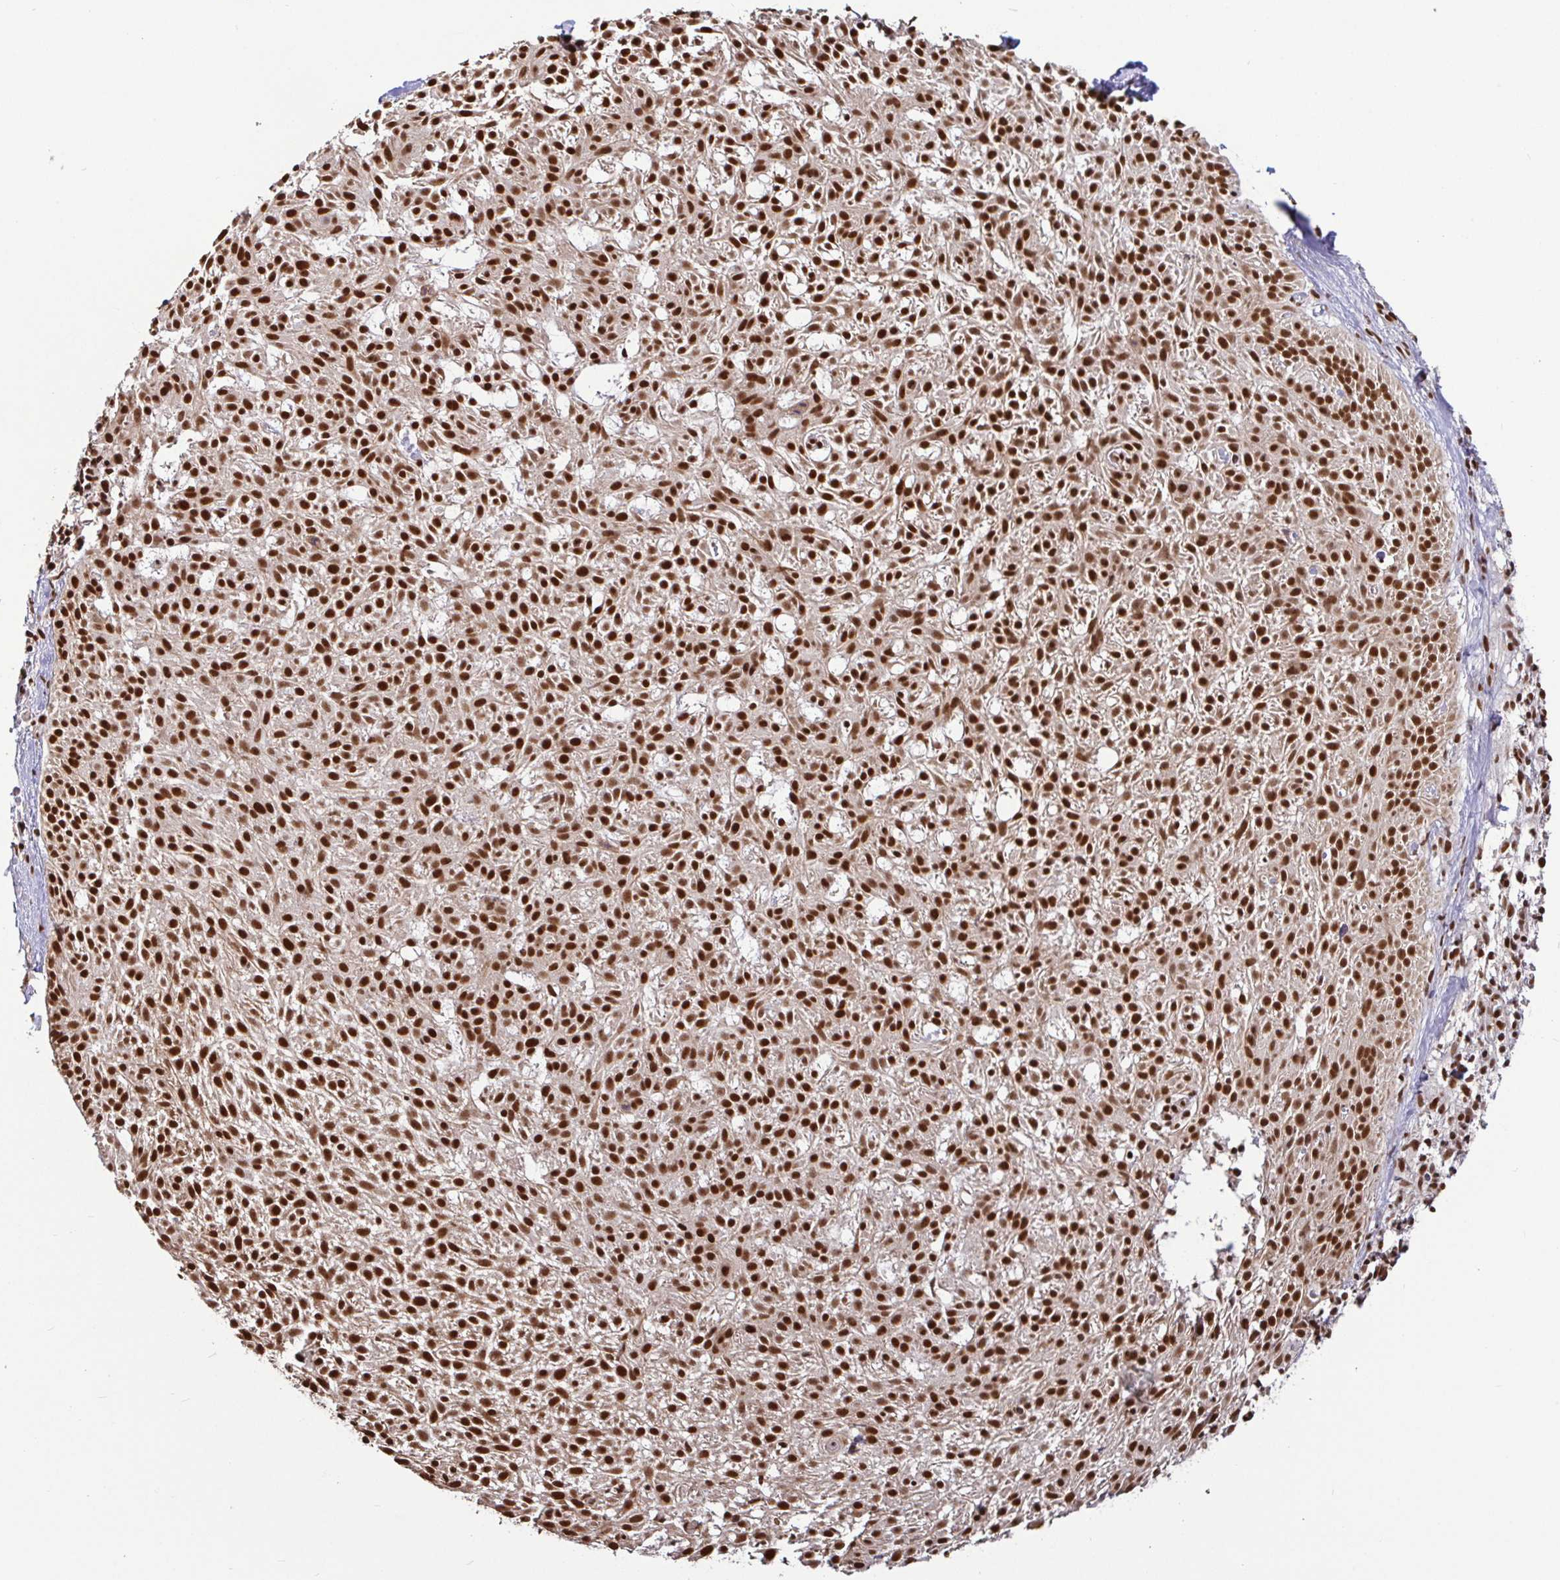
{"staining": {"intensity": "strong", "quantity": ">75%", "location": "nuclear"}, "tissue": "skin cancer", "cell_type": "Tumor cells", "image_type": "cancer", "snomed": [{"axis": "morphology", "description": "Basal cell carcinoma"}, {"axis": "topography", "description": "Skin"}], "caption": "The micrograph shows a brown stain indicating the presence of a protein in the nuclear of tumor cells in skin basal cell carcinoma. The staining was performed using DAB, with brown indicating positive protein expression. Nuclei are stained blue with hematoxylin.", "gene": "SP3", "patient": {"sex": "female", "age": 78}}